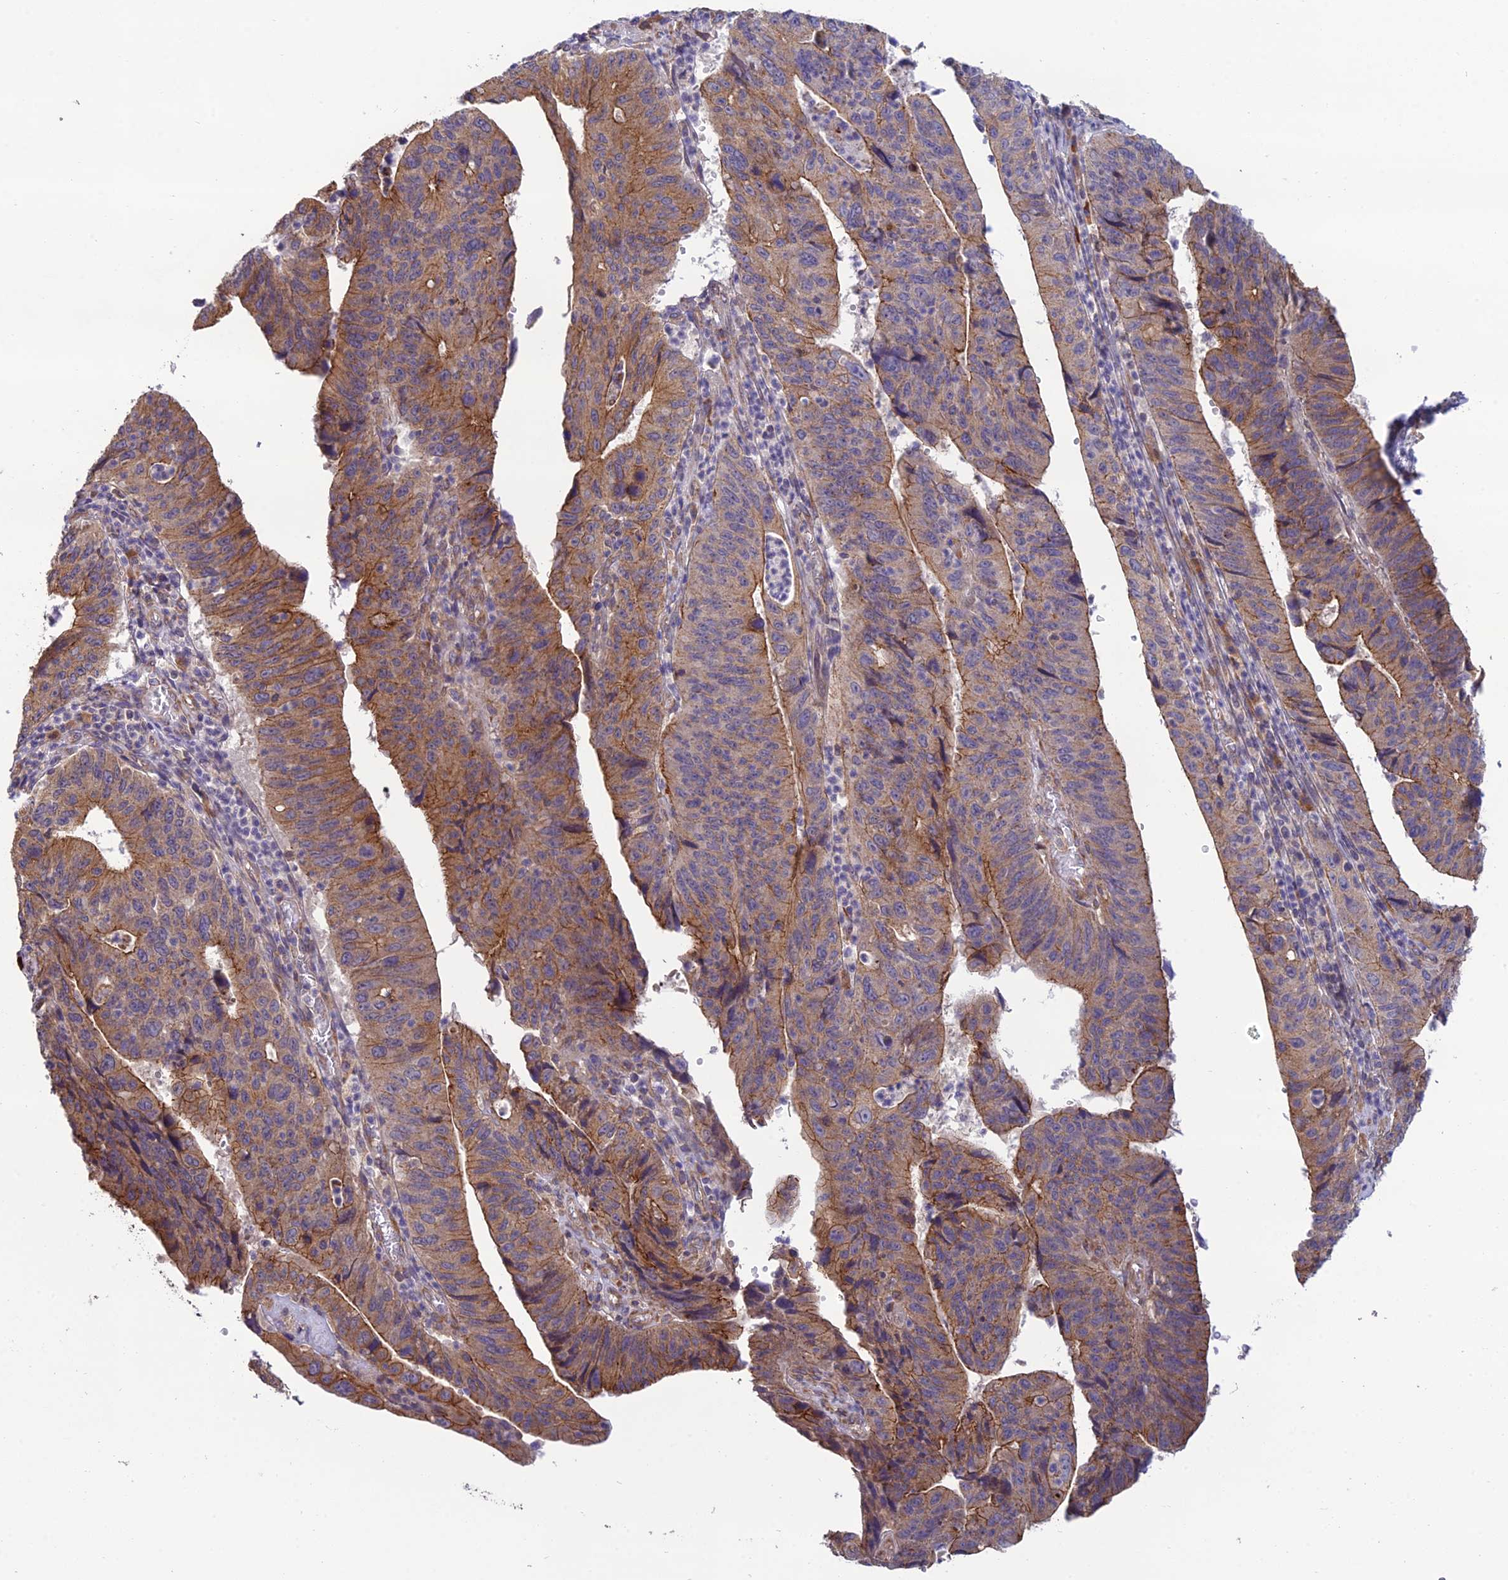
{"staining": {"intensity": "moderate", "quantity": ">75%", "location": "cytoplasmic/membranous"}, "tissue": "stomach cancer", "cell_type": "Tumor cells", "image_type": "cancer", "snomed": [{"axis": "morphology", "description": "Adenocarcinoma, NOS"}, {"axis": "topography", "description": "Stomach"}], "caption": "Stomach adenocarcinoma tissue shows moderate cytoplasmic/membranous positivity in about >75% of tumor cells", "gene": "MRNIP", "patient": {"sex": "male", "age": 59}}